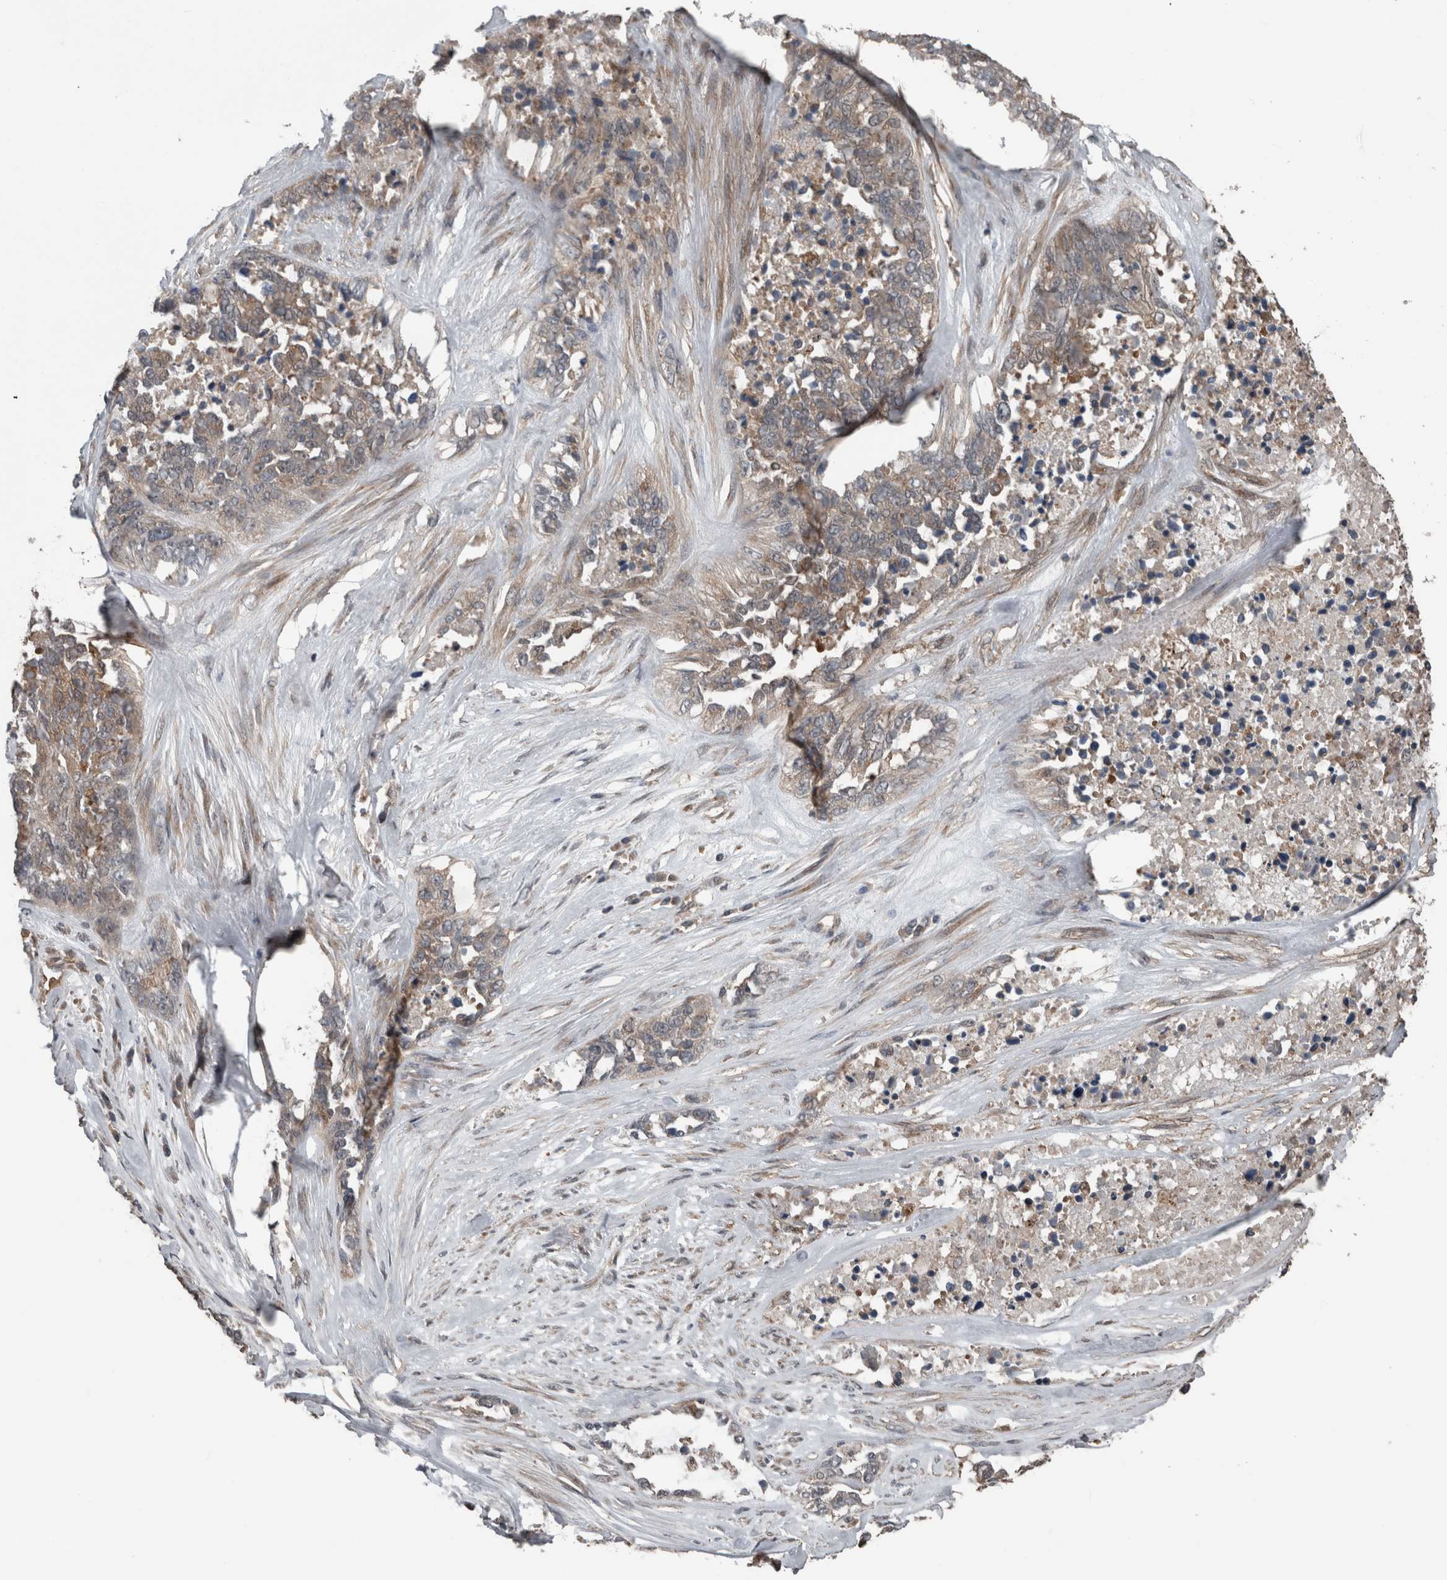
{"staining": {"intensity": "weak", "quantity": ">75%", "location": "cytoplasmic/membranous"}, "tissue": "ovarian cancer", "cell_type": "Tumor cells", "image_type": "cancer", "snomed": [{"axis": "morphology", "description": "Cystadenocarcinoma, serous, NOS"}, {"axis": "topography", "description": "Ovary"}], "caption": "Ovarian cancer (serous cystadenocarcinoma) stained for a protein demonstrates weak cytoplasmic/membranous positivity in tumor cells.", "gene": "RIOK3", "patient": {"sex": "female", "age": 44}}